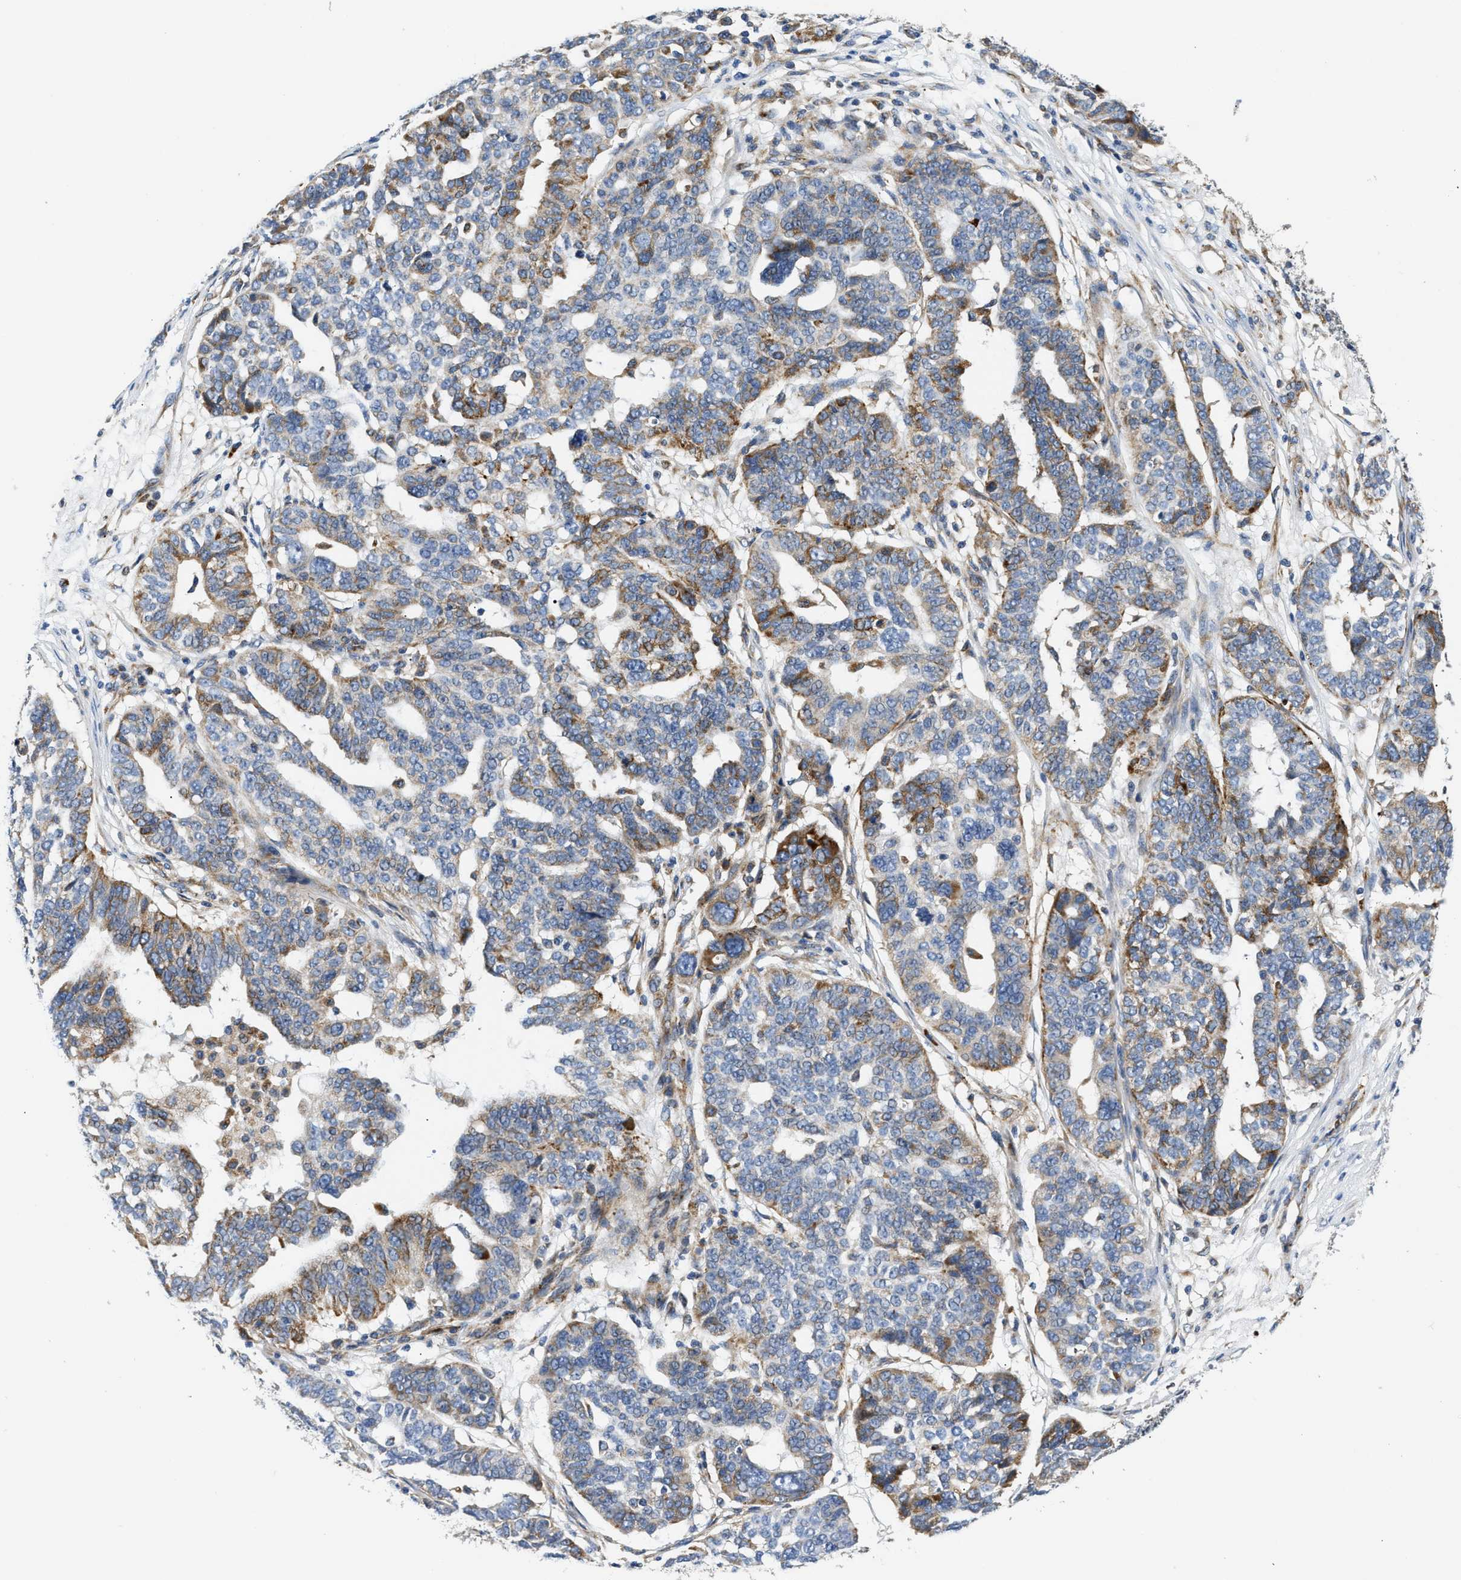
{"staining": {"intensity": "moderate", "quantity": "<25%", "location": "cytoplasmic/membranous"}, "tissue": "ovarian cancer", "cell_type": "Tumor cells", "image_type": "cancer", "snomed": [{"axis": "morphology", "description": "Cystadenocarcinoma, serous, NOS"}, {"axis": "topography", "description": "Ovary"}], "caption": "Immunohistochemical staining of human ovarian cancer reveals low levels of moderate cytoplasmic/membranous expression in about <25% of tumor cells.", "gene": "AMZ1", "patient": {"sex": "female", "age": 59}}